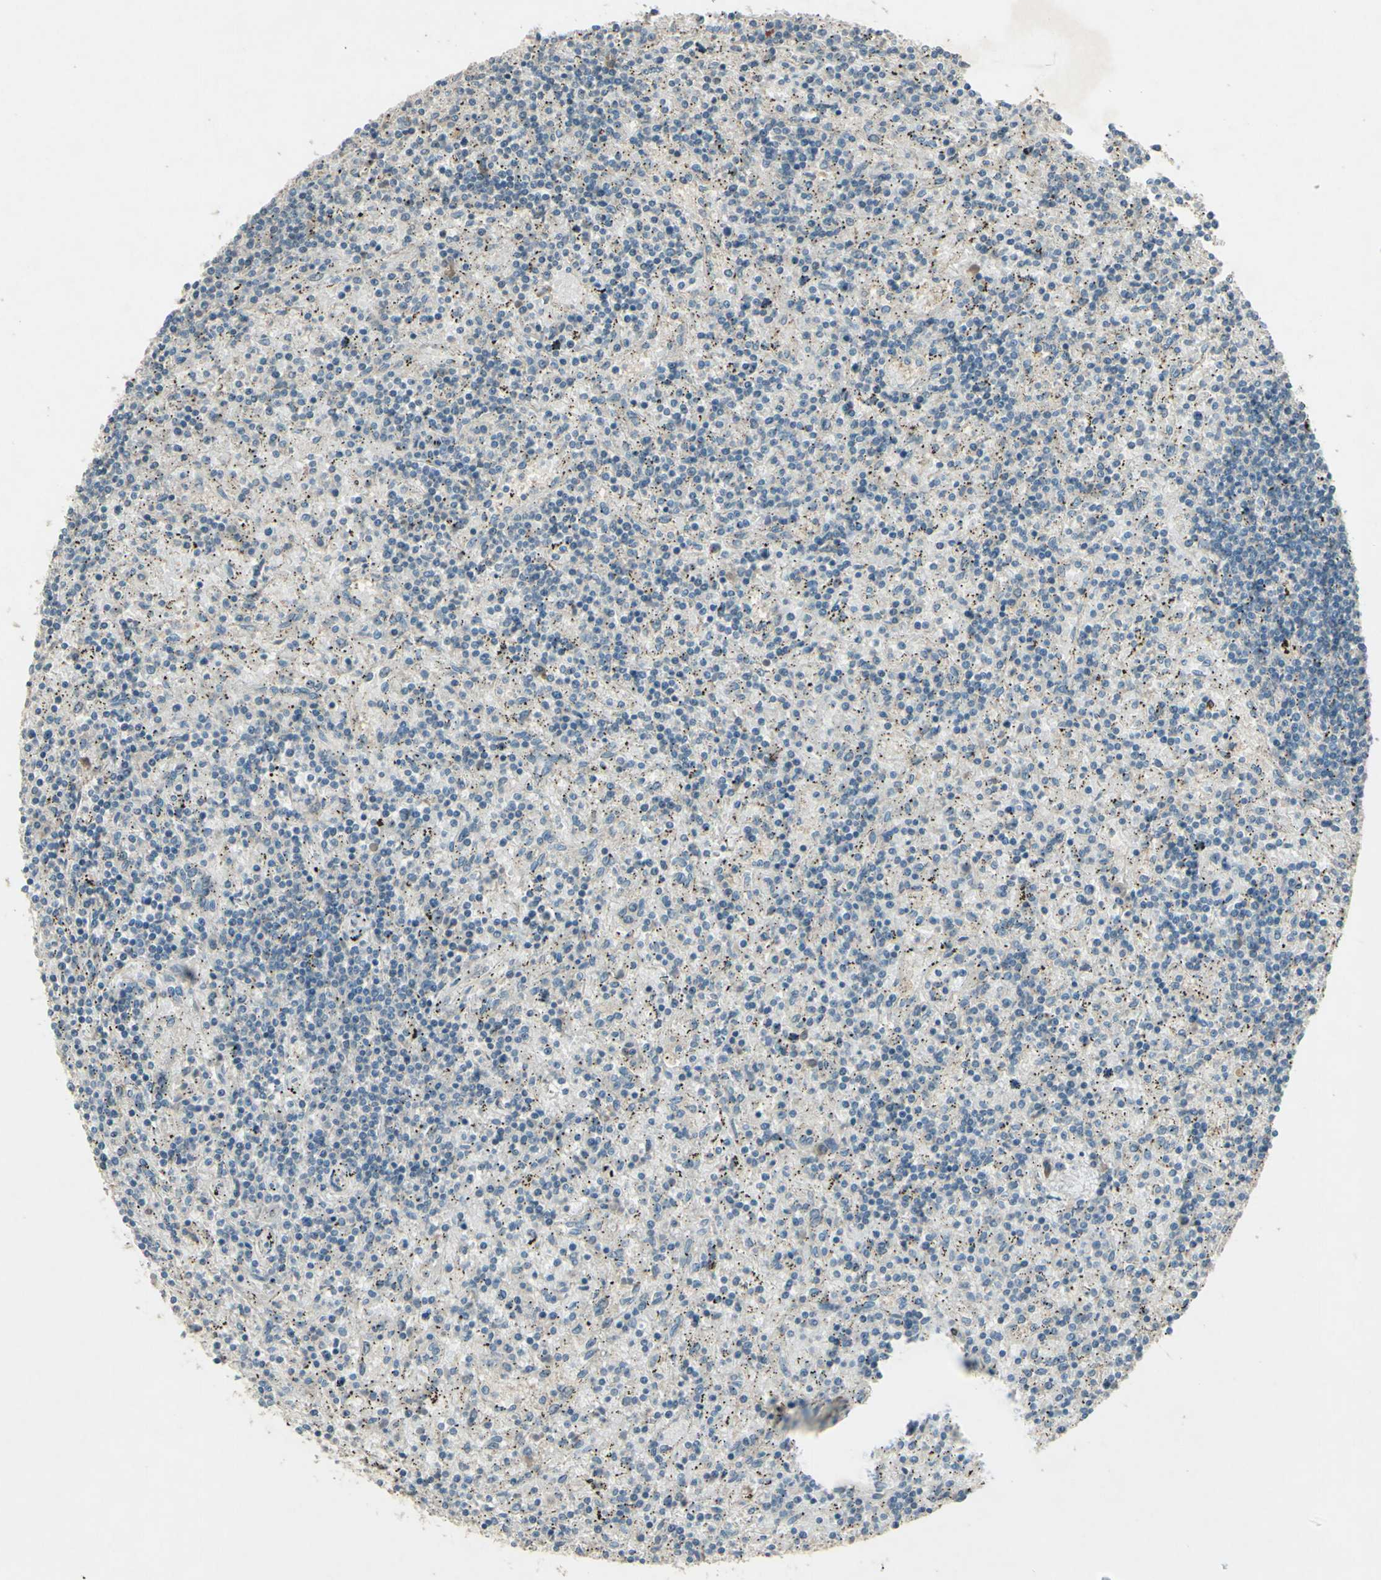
{"staining": {"intensity": "negative", "quantity": "none", "location": "none"}, "tissue": "lymphoma", "cell_type": "Tumor cells", "image_type": "cancer", "snomed": [{"axis": "morphology", "description": "Malignant lymphoma, non-Hodgkin's type, Low grade"}, {"axis": "topography", "description": "Spleen"}], "caption": "An image of lymphoma stained for a protein reveals no brown staining in tumor cells.", "gene": "TIMM21", "patient": {"sex": "male", "age": 76}}